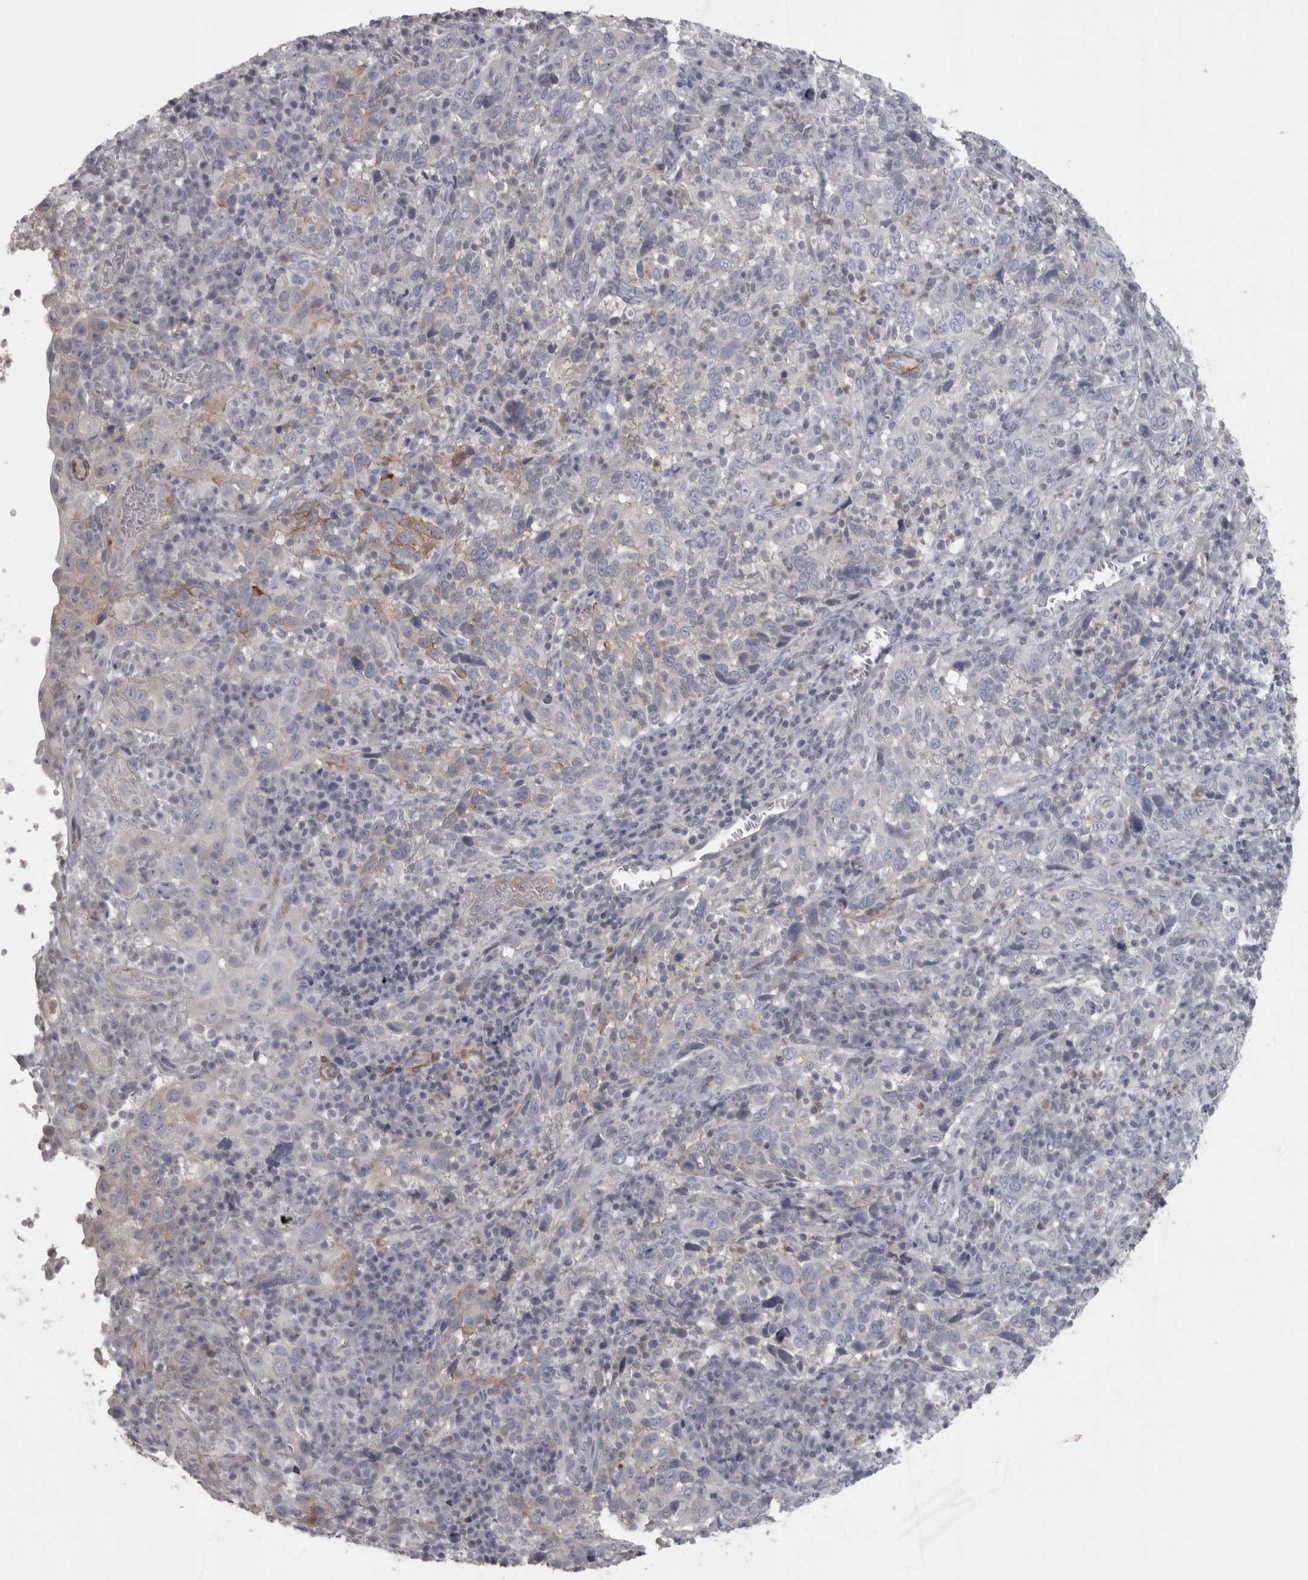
{"staining": {"intensity": "negative", "quantity": "none", "location": "none"}, "tissue": "cervical cancer", "cell_type": "Tumor cells", "image_type": "cancer", "snomed": [{"axis": "morphology", "description": "Squamous cell carcinoma, NOS"}, {"axis": "topography", "description": "Cervix"}], "caption": "This is a micrograph of immunohistochemistry (IHC) staining of cervical squamous cell carcinoma, which shows no staining in tumor cells.", "gene": "PPP1R12B", "patient": {"sex": "female", "age": 46}}